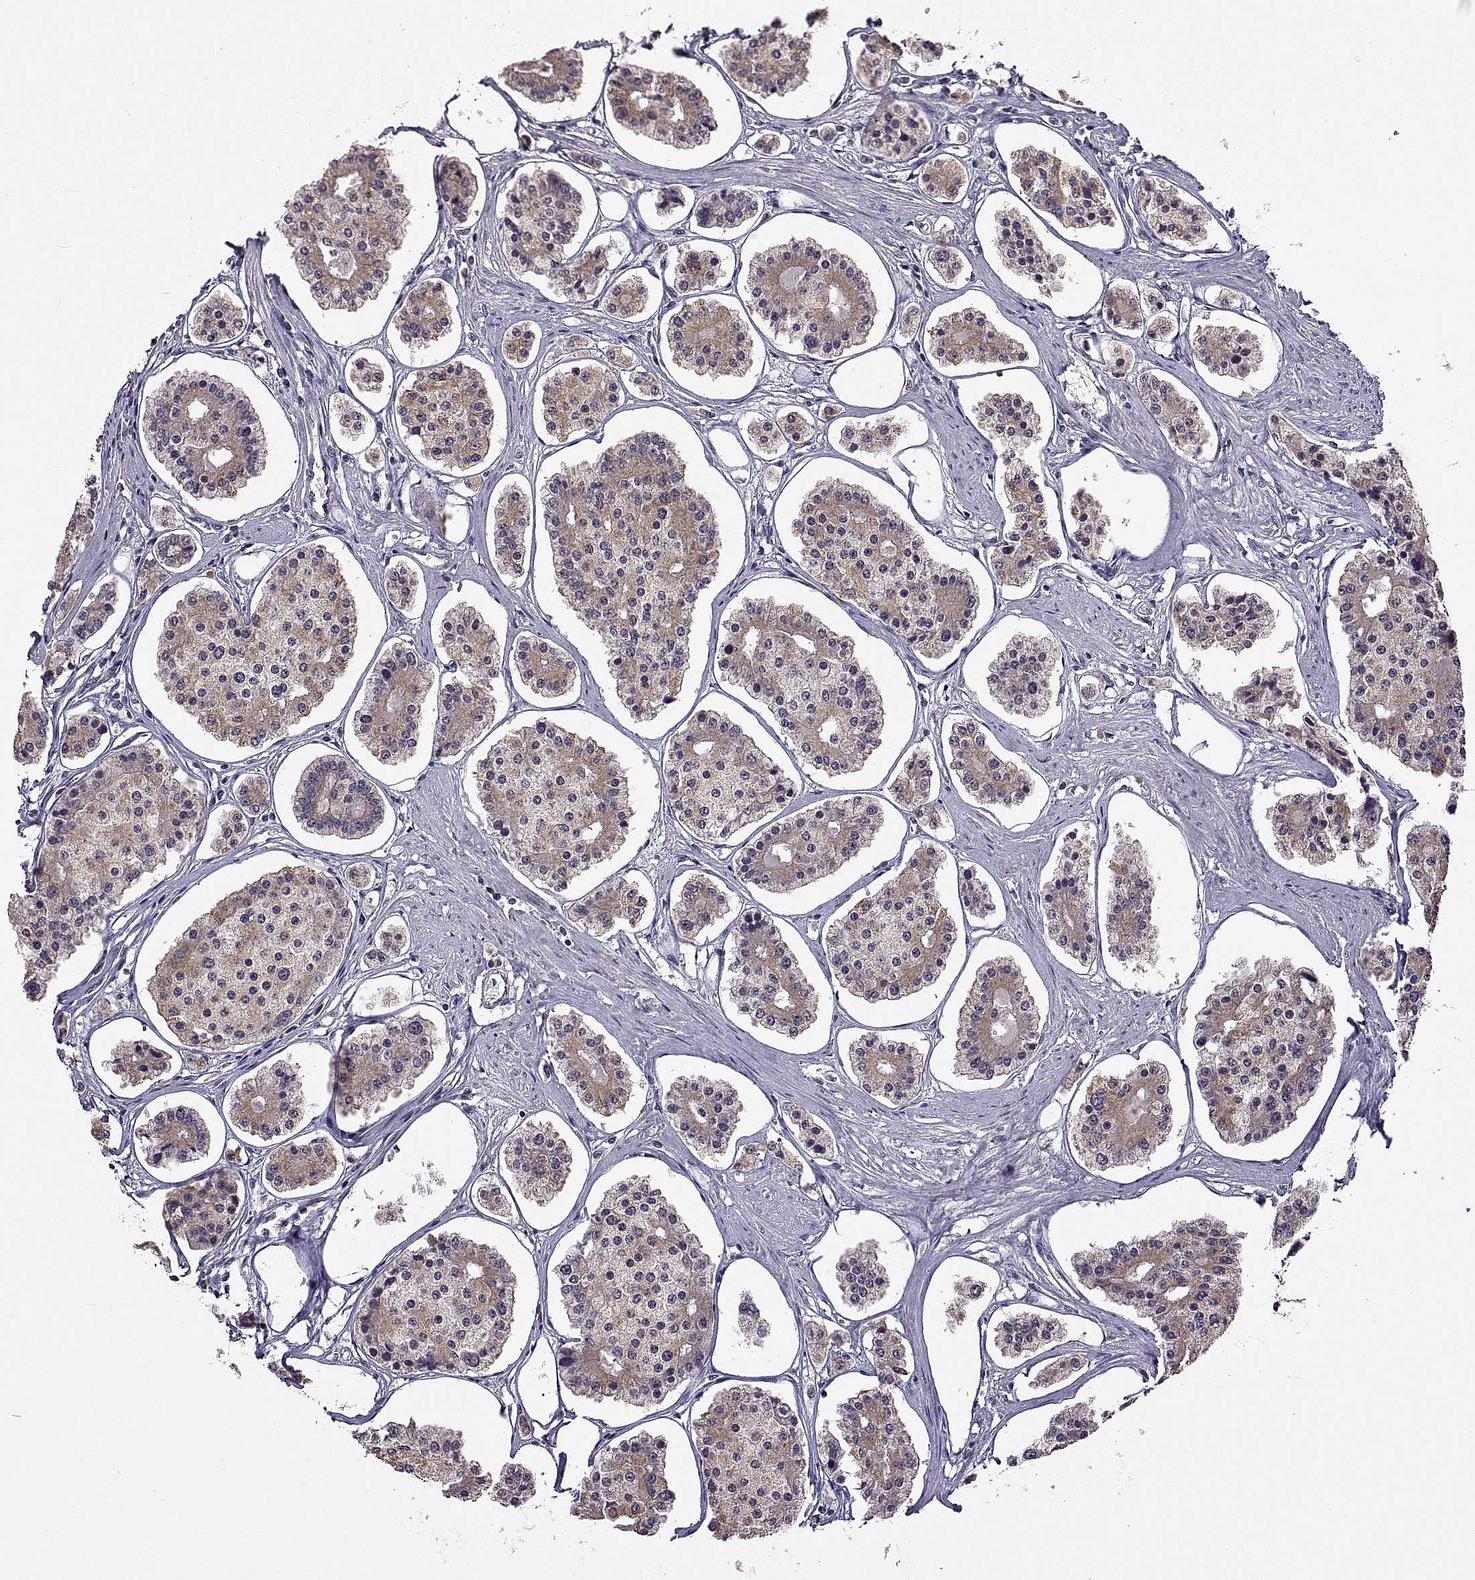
{"staining": {"intensity": "weak", "quantity": "25%-75%", "location": "cytoplasmic/membranous"}, "tissue": "carcinoid", "cell_type": "Tumor cells", "image_type": "cancer", "snomed": [{"axis": "morphology", "description": "Carcinoid, malignant, NOS"}, {"axis": "topography", "description": "Small intestine"}], "caption": "Weak cytoplasmic/membranous staining for a protein is seen in about 25%-75% of tumor cells of carcinoid using immunohistochemistry.", "gene": "LAMA1", "patient": {"sex": "female", "age": 65}}